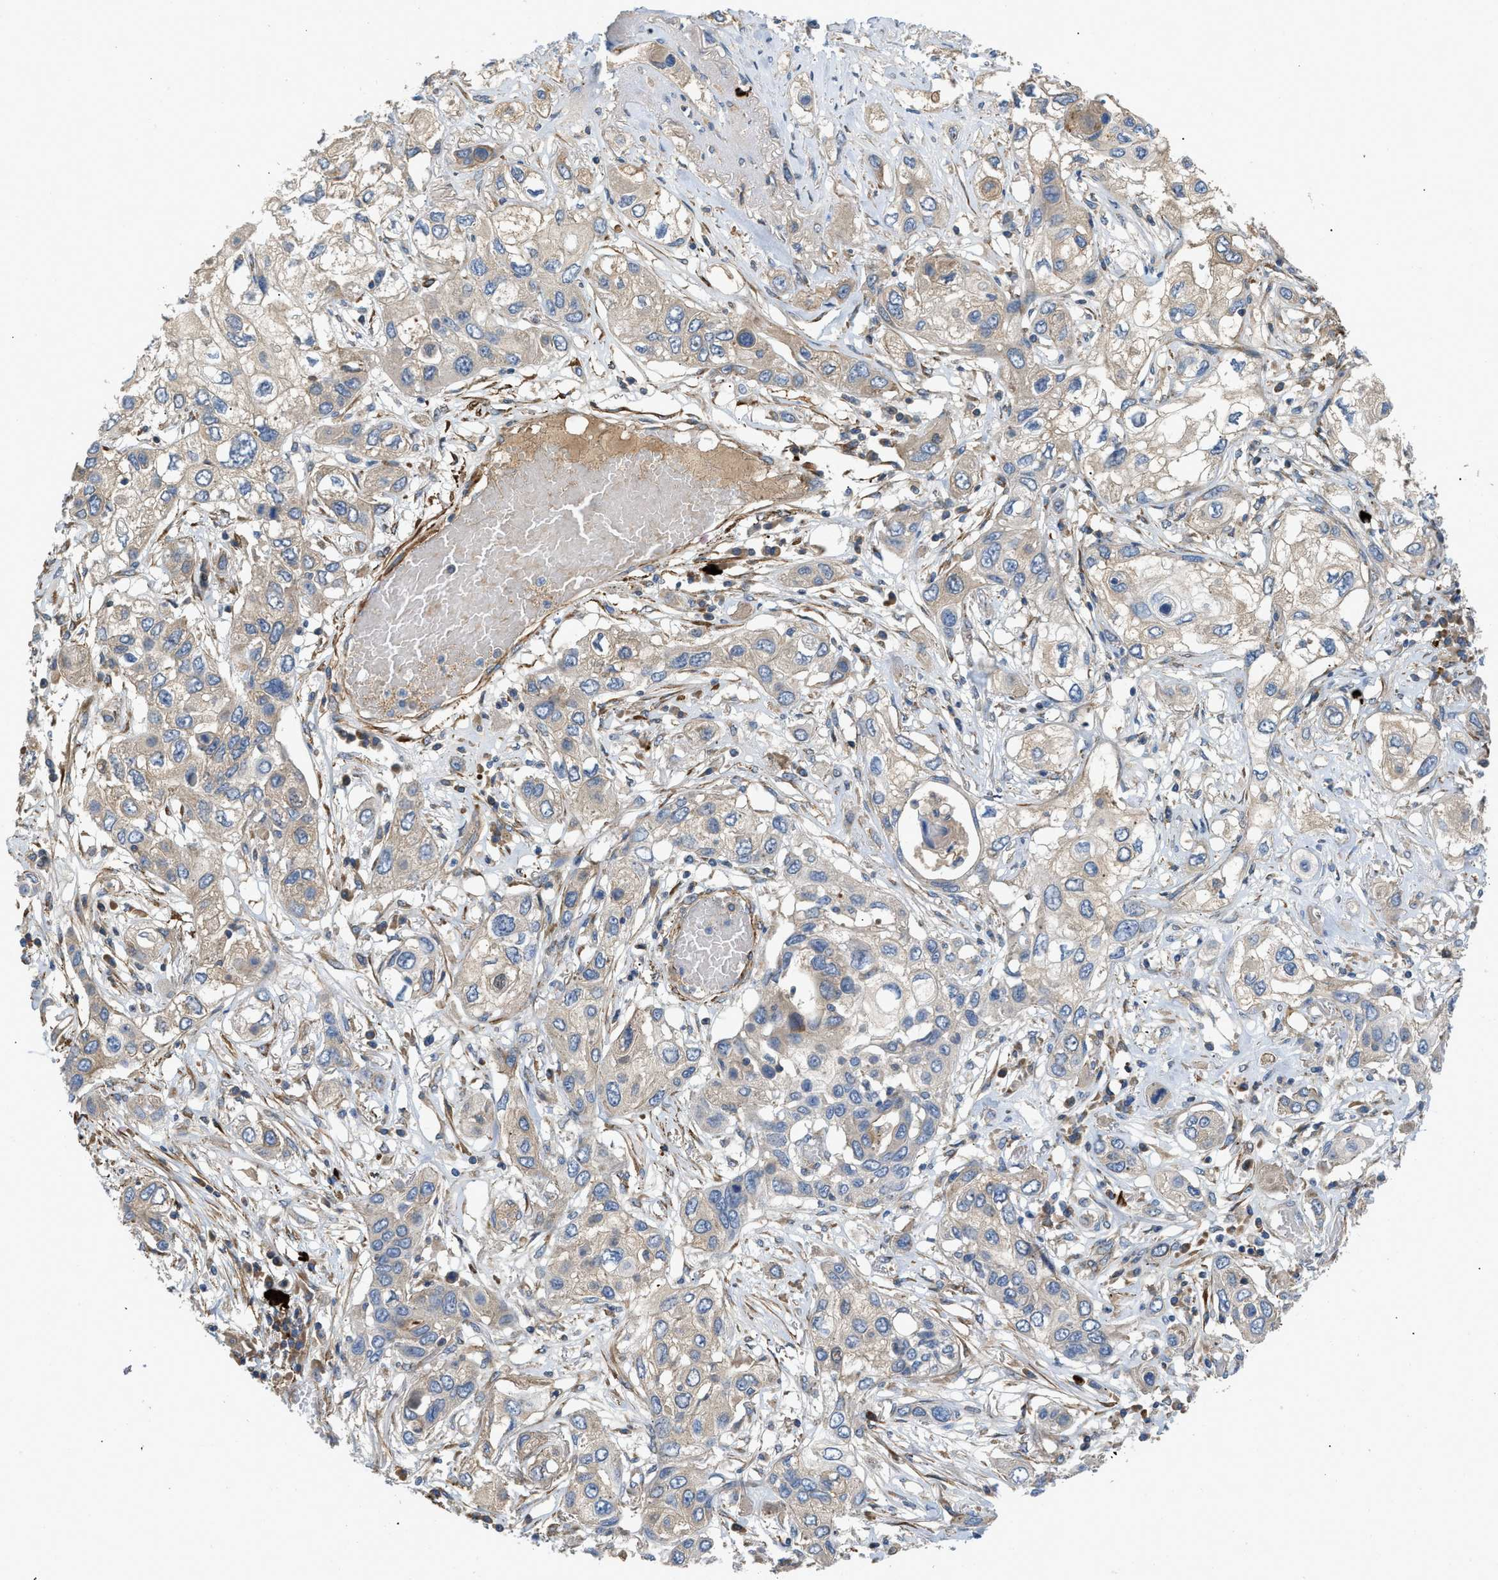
{"staining": {"intensity": "weak", "quantity": "25%-75%", "location": "cytoplasmic/membranous"}, "tissue": "lung cancer", "cell_type": "Tumor cells", "image_type": "cancer", "snomed": [{"axis": "morphology", "description": "Squamous cell carcinoma, NOS"}, {"axis": "topography", "description": "Lung"}], "caption": "Tumor cells reveal low levels of weak cytoplasmic/membranous expression in about 25%-75% of cells in lung cancer (squamous cell carcinoma).", "gene": "BMPR1A", "patient": {"sex": "male", "age": 71}}